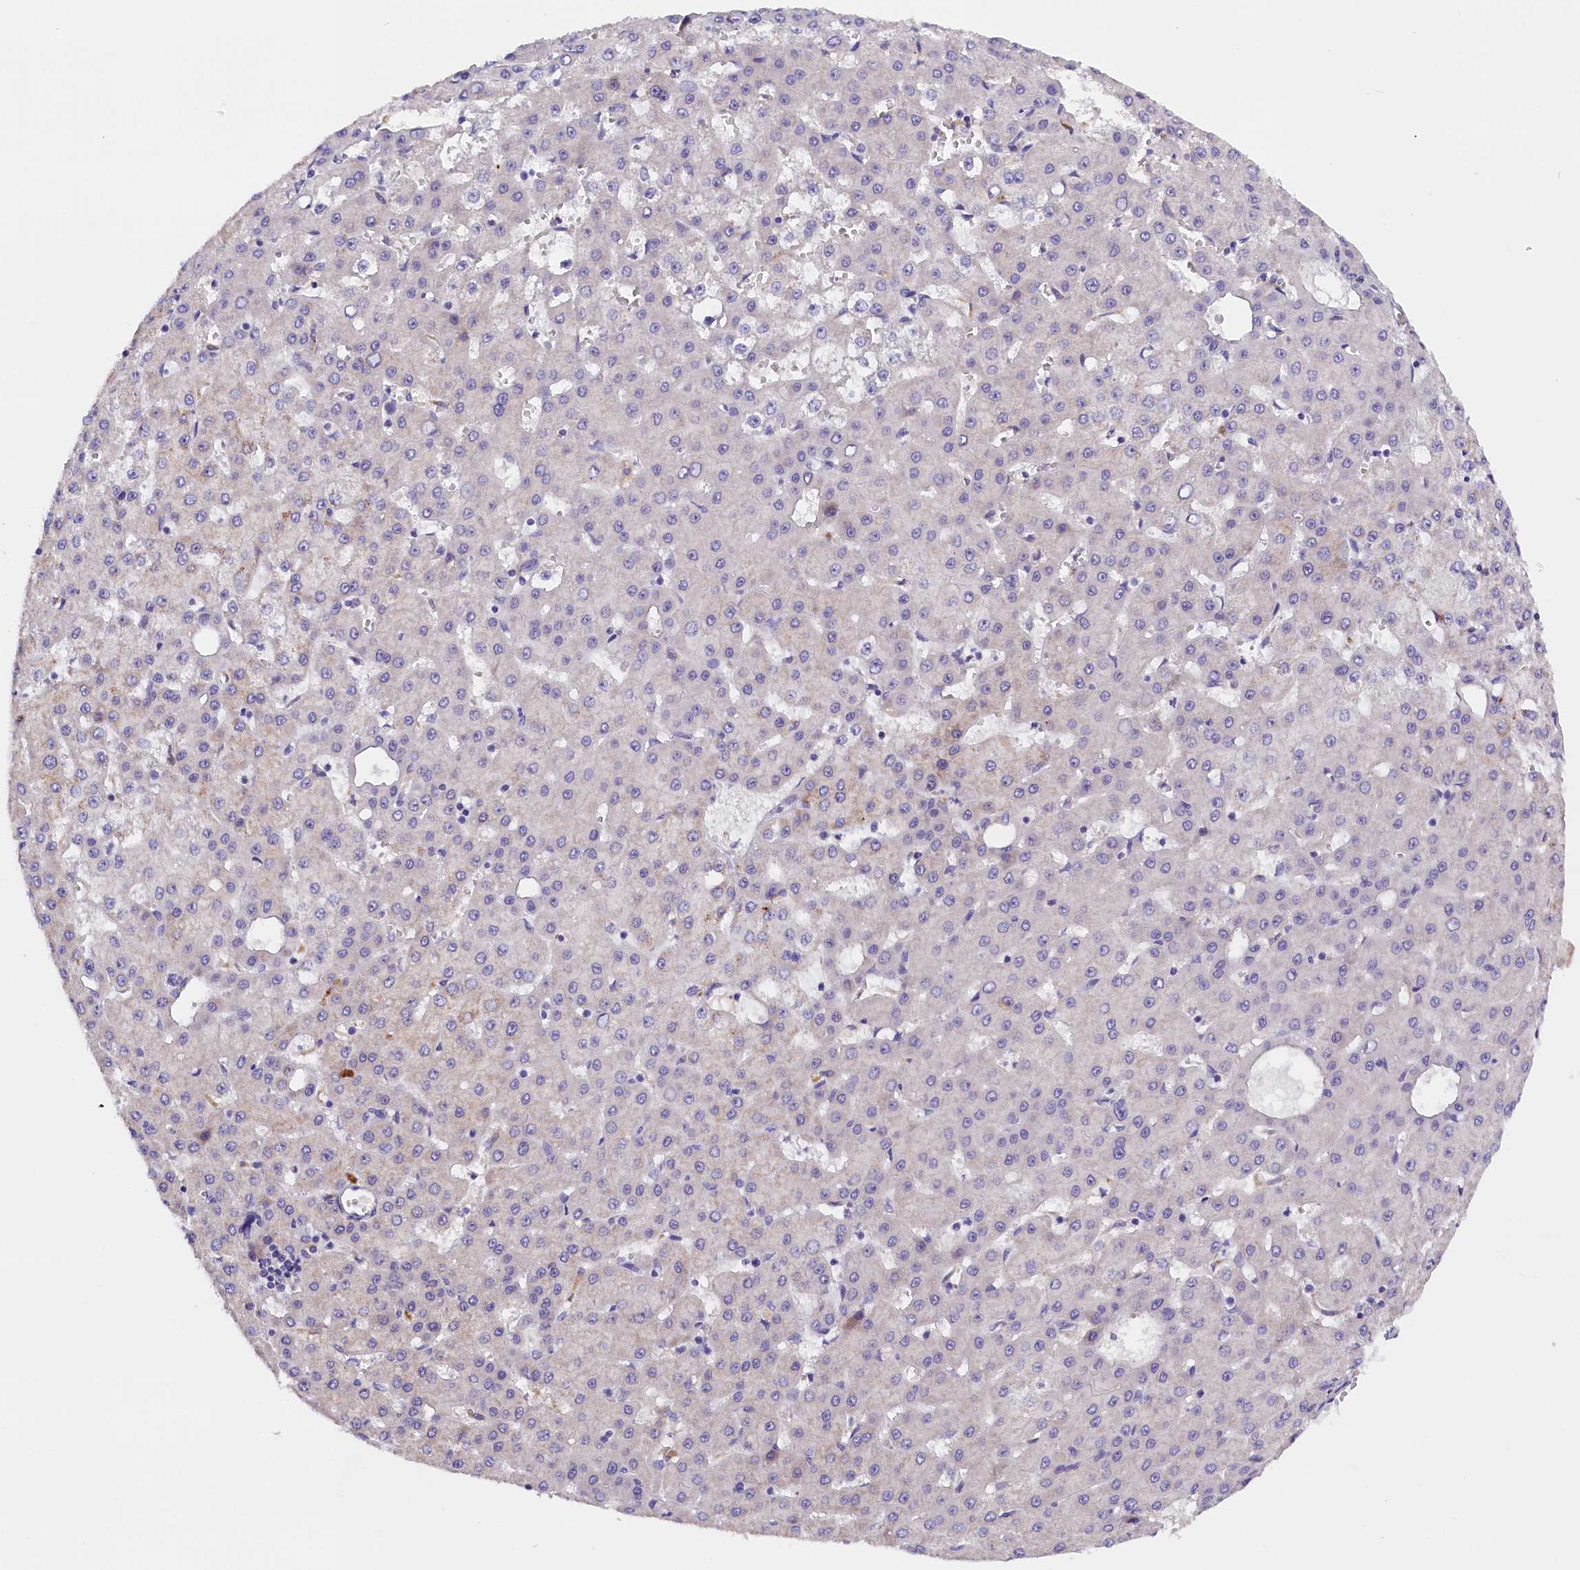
{"staining": {"intensity": "negative", "quantity": "none", "location": "none"}, "tissue": "liver cancer", "cell_type": "Tumor cells", "image_type": "cancer", "snomed": [{"axis": "morphology", "description": "Carcinoma, Hepatocellular, NOS"}, {"axis": "topography", "description": "Liver"}], "caption": "There is no significant expression in tumor cells of hepatocellular carcinoma (liver). Nuclei are stained in blue.", "gene": "RTTN", "patient": {"sex": "male", "age": 47}}